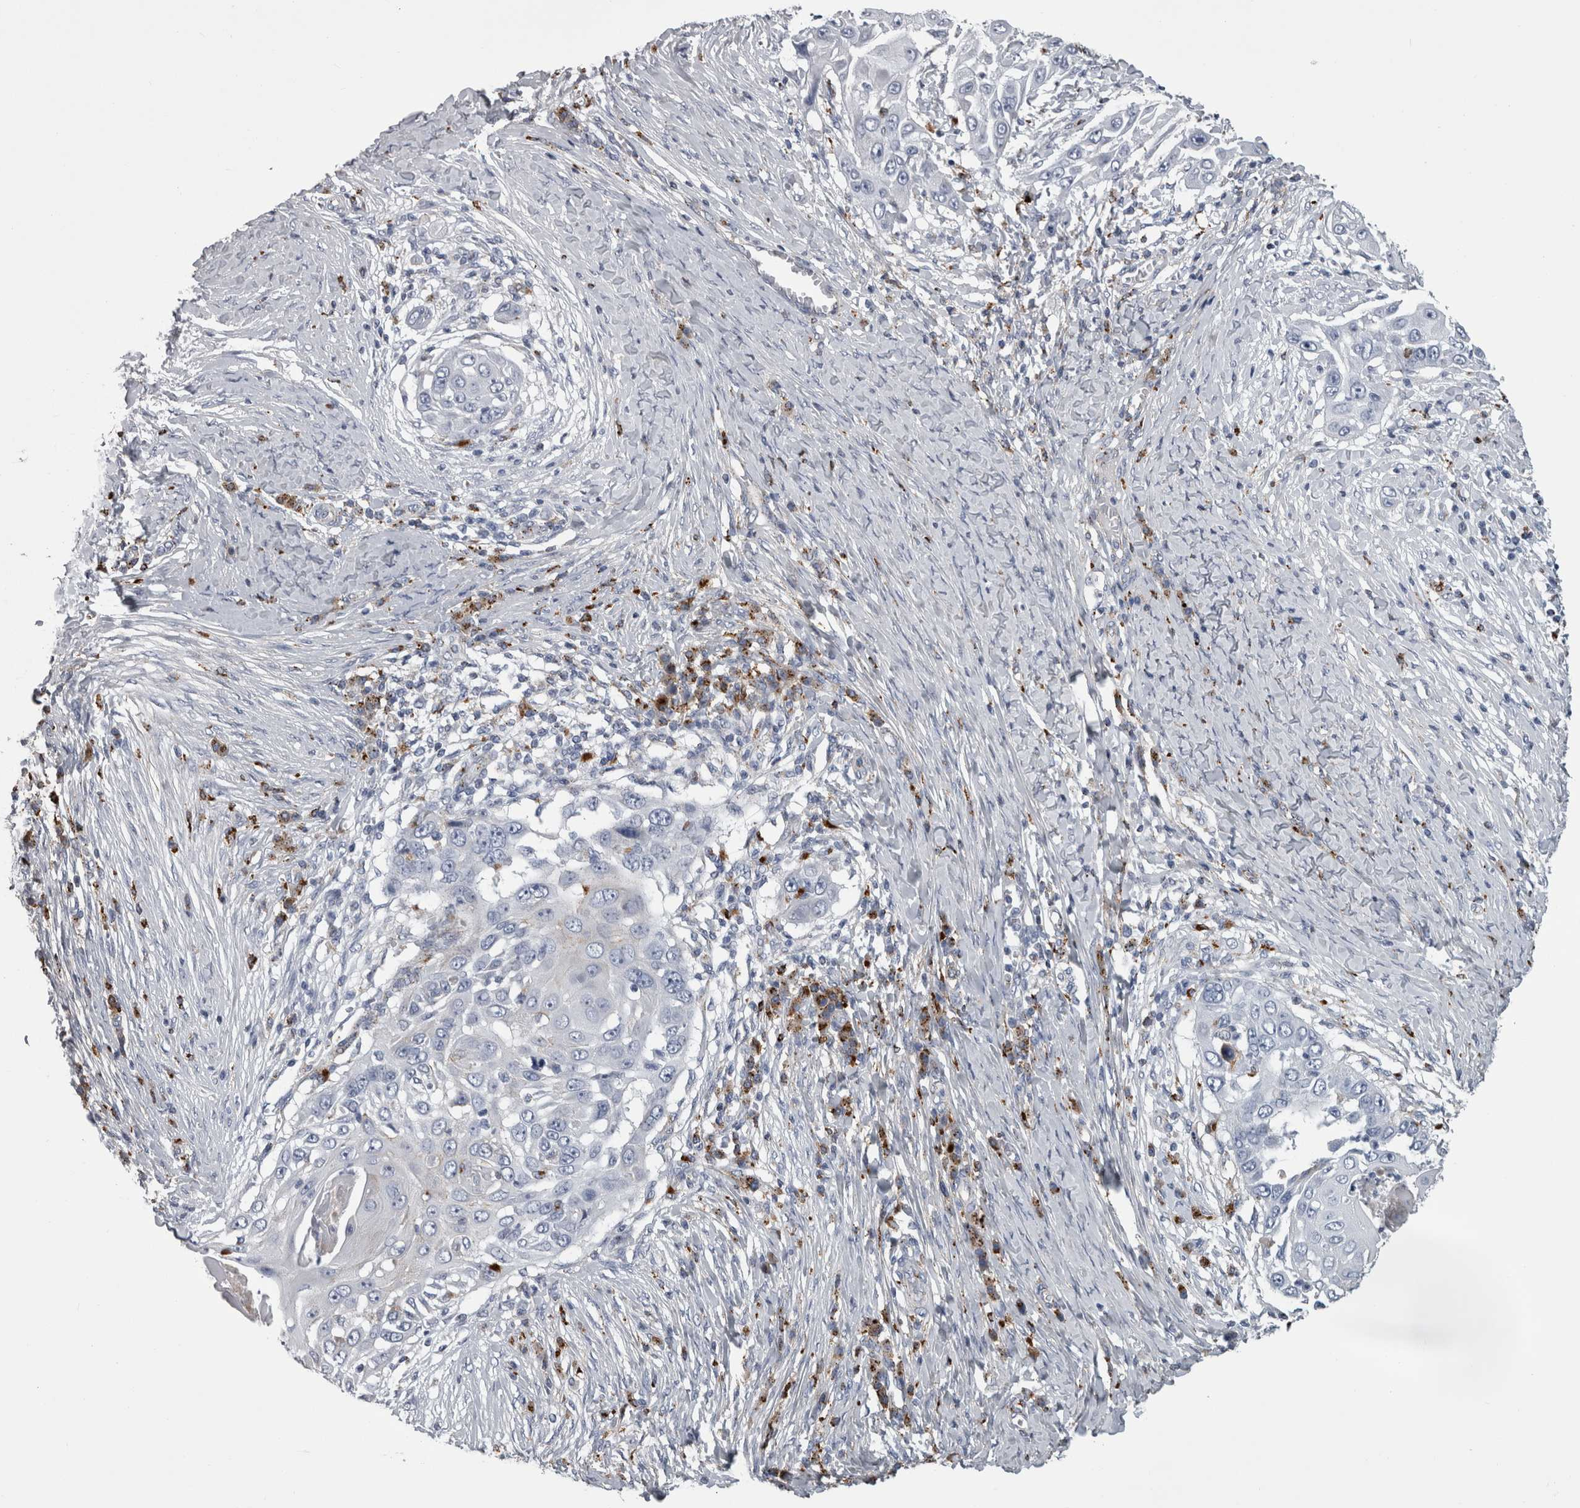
{"staining": {"intensity": "negative", "quantity": "none", "location": "none"}, "tissue": "skin cancer", "cell_type": "Tumor cells", "image_type": "cancer", "snomed": [{"axis": "morphology", "description": "Squamous cell carcinoma, NOS"}, {"axis": "topography", "description": "Skin"}], "caption": "Immunohistochemical staining of squamous cell carcinoma (skin) demonstrates no significant positivity in tumor cells. Nuclei are stained in blue.", "gene": "DPP7", "patient": {"sex": "female", "age": 44}}